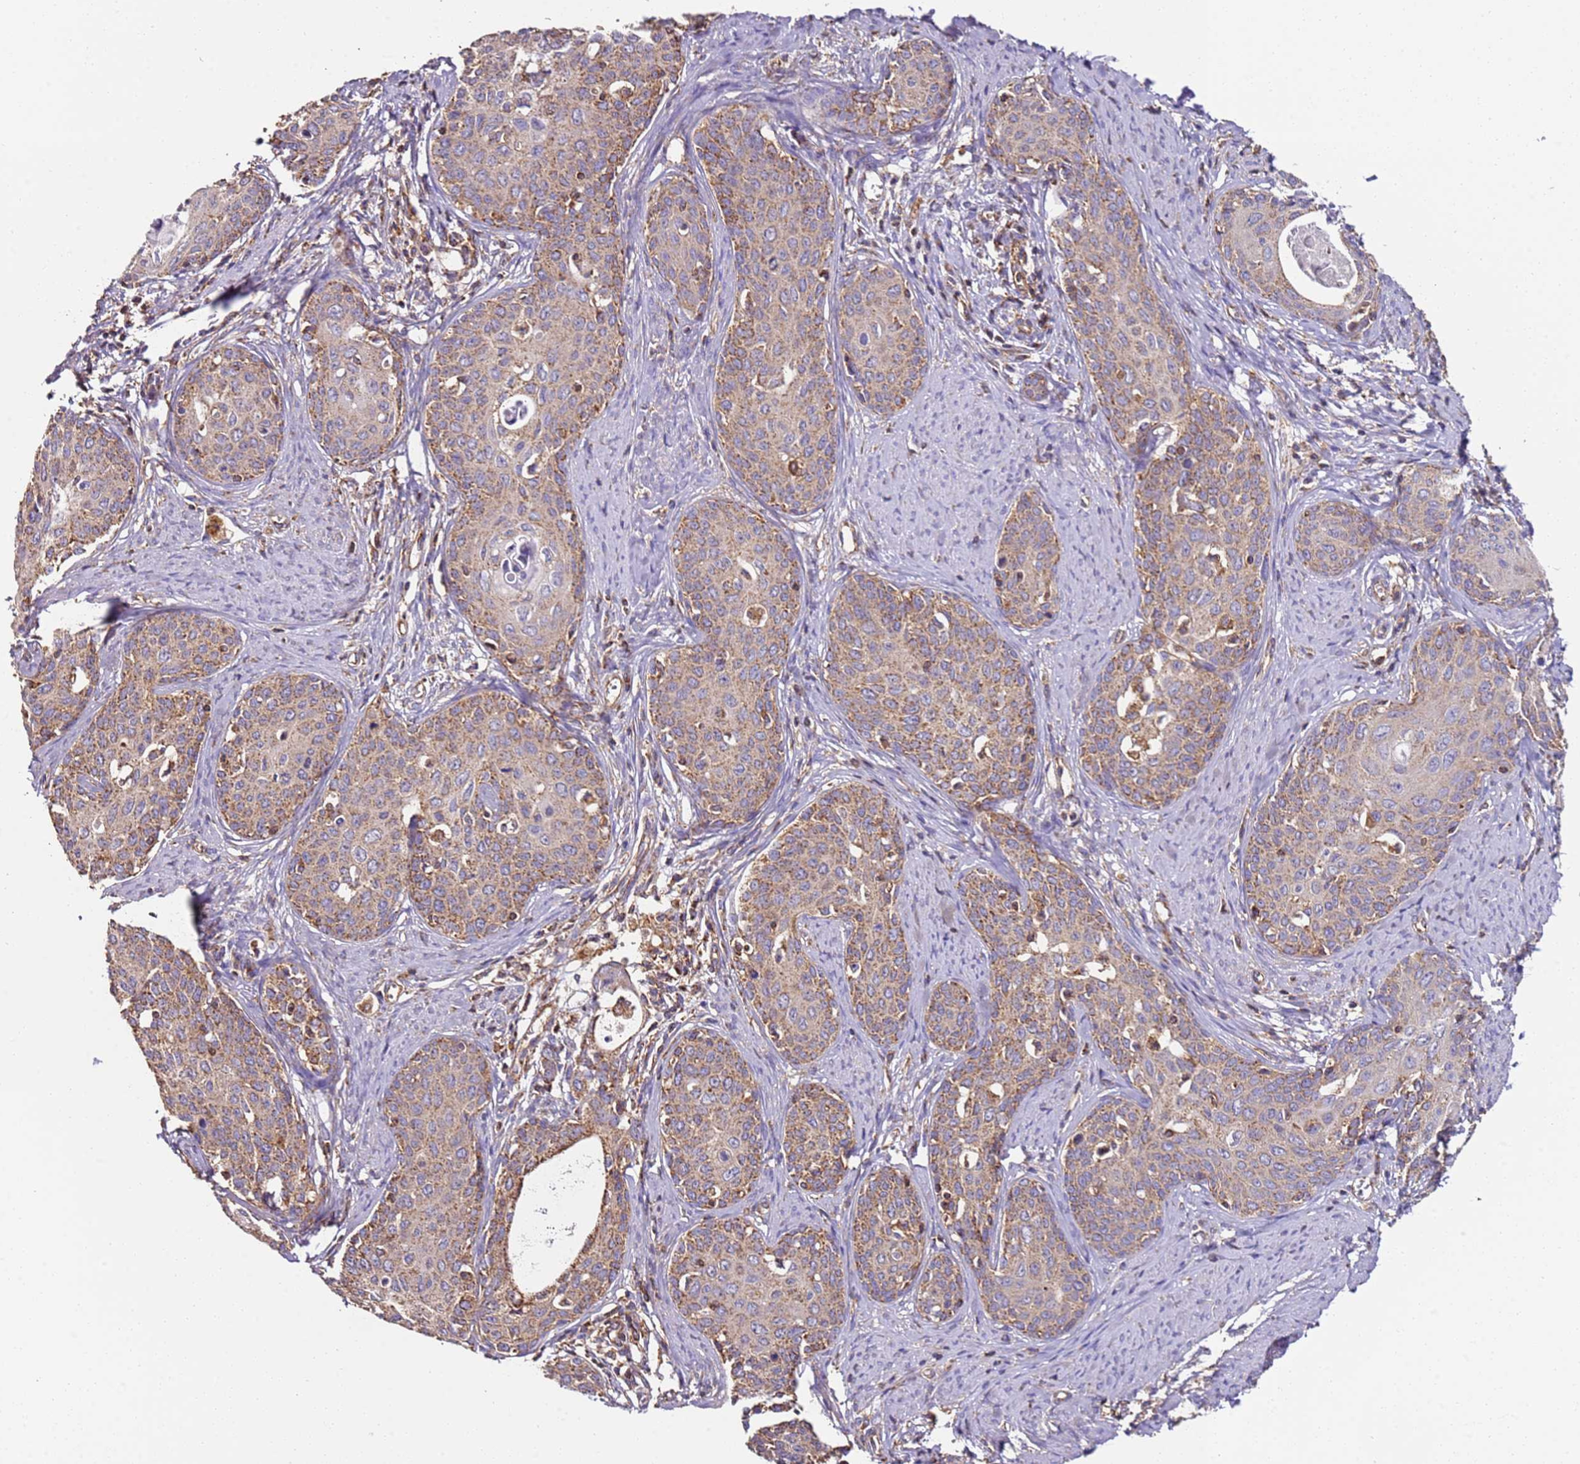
{"staining": {"intensity": "weak", "quantity": ">75%", "location": "cytoplasmic/membranous"}, "tissue": "cervical cancer", "cell_type": "Tumor cells", "image_type": "cancer", "snomed": [{"axis": "morphology", "description": "Squamous cell carcinoma, NOS"}, {"axis": "topography", "description": "Cervix"}], "caption": "The immunohistochemical stain labels weak cytoplasmic/membranous staining in tumor cells of cervical cancer (squamous cell carcinoma) tissue.", "gene": "RMND5A", "patient": {"sex": "female", "age": 52}}